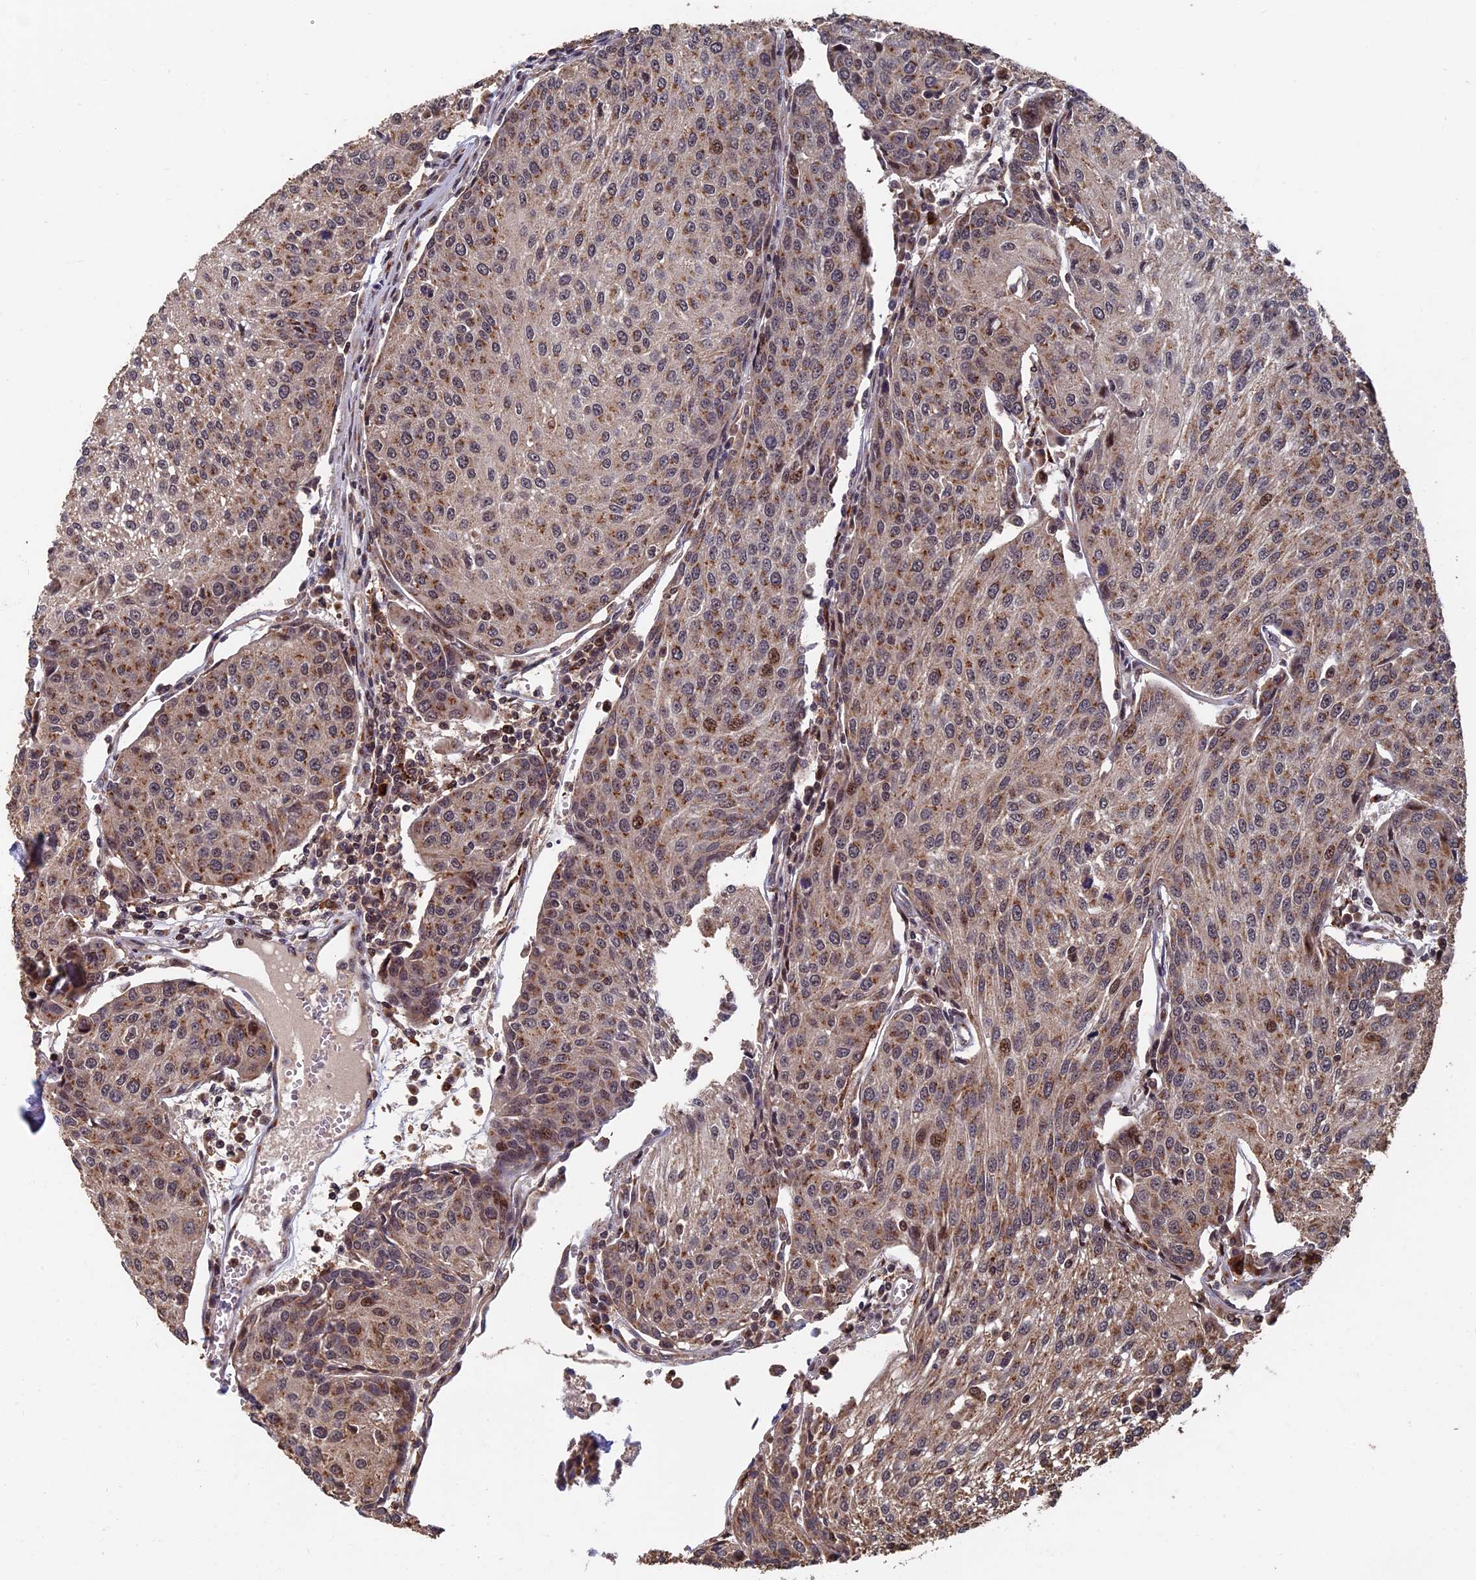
{"staining": {"intensity": "weak", "quantity": "25%-75%", "location": "cytoplasmic/membranous"}, "tissue": "urothelial cancer", "cell_type": "Tumor cells", "image_type": "cancer", "snomed": [{"axis": "morphology", "description": "Urothelial carcinoma, High grade"}, {"axis": "topography", "description": "Urinary bladder"}], "caption": "IHC photomicrograph of human urothelial carcinoma (high-grade) stained for a protein (brown), which demonstrates low levels of weak cytoplasmic/membranous positivity in about 25%-75% of tumor cells.", "gene": "RASGRF1", "patient": {"sex": "female", "age": 85}}